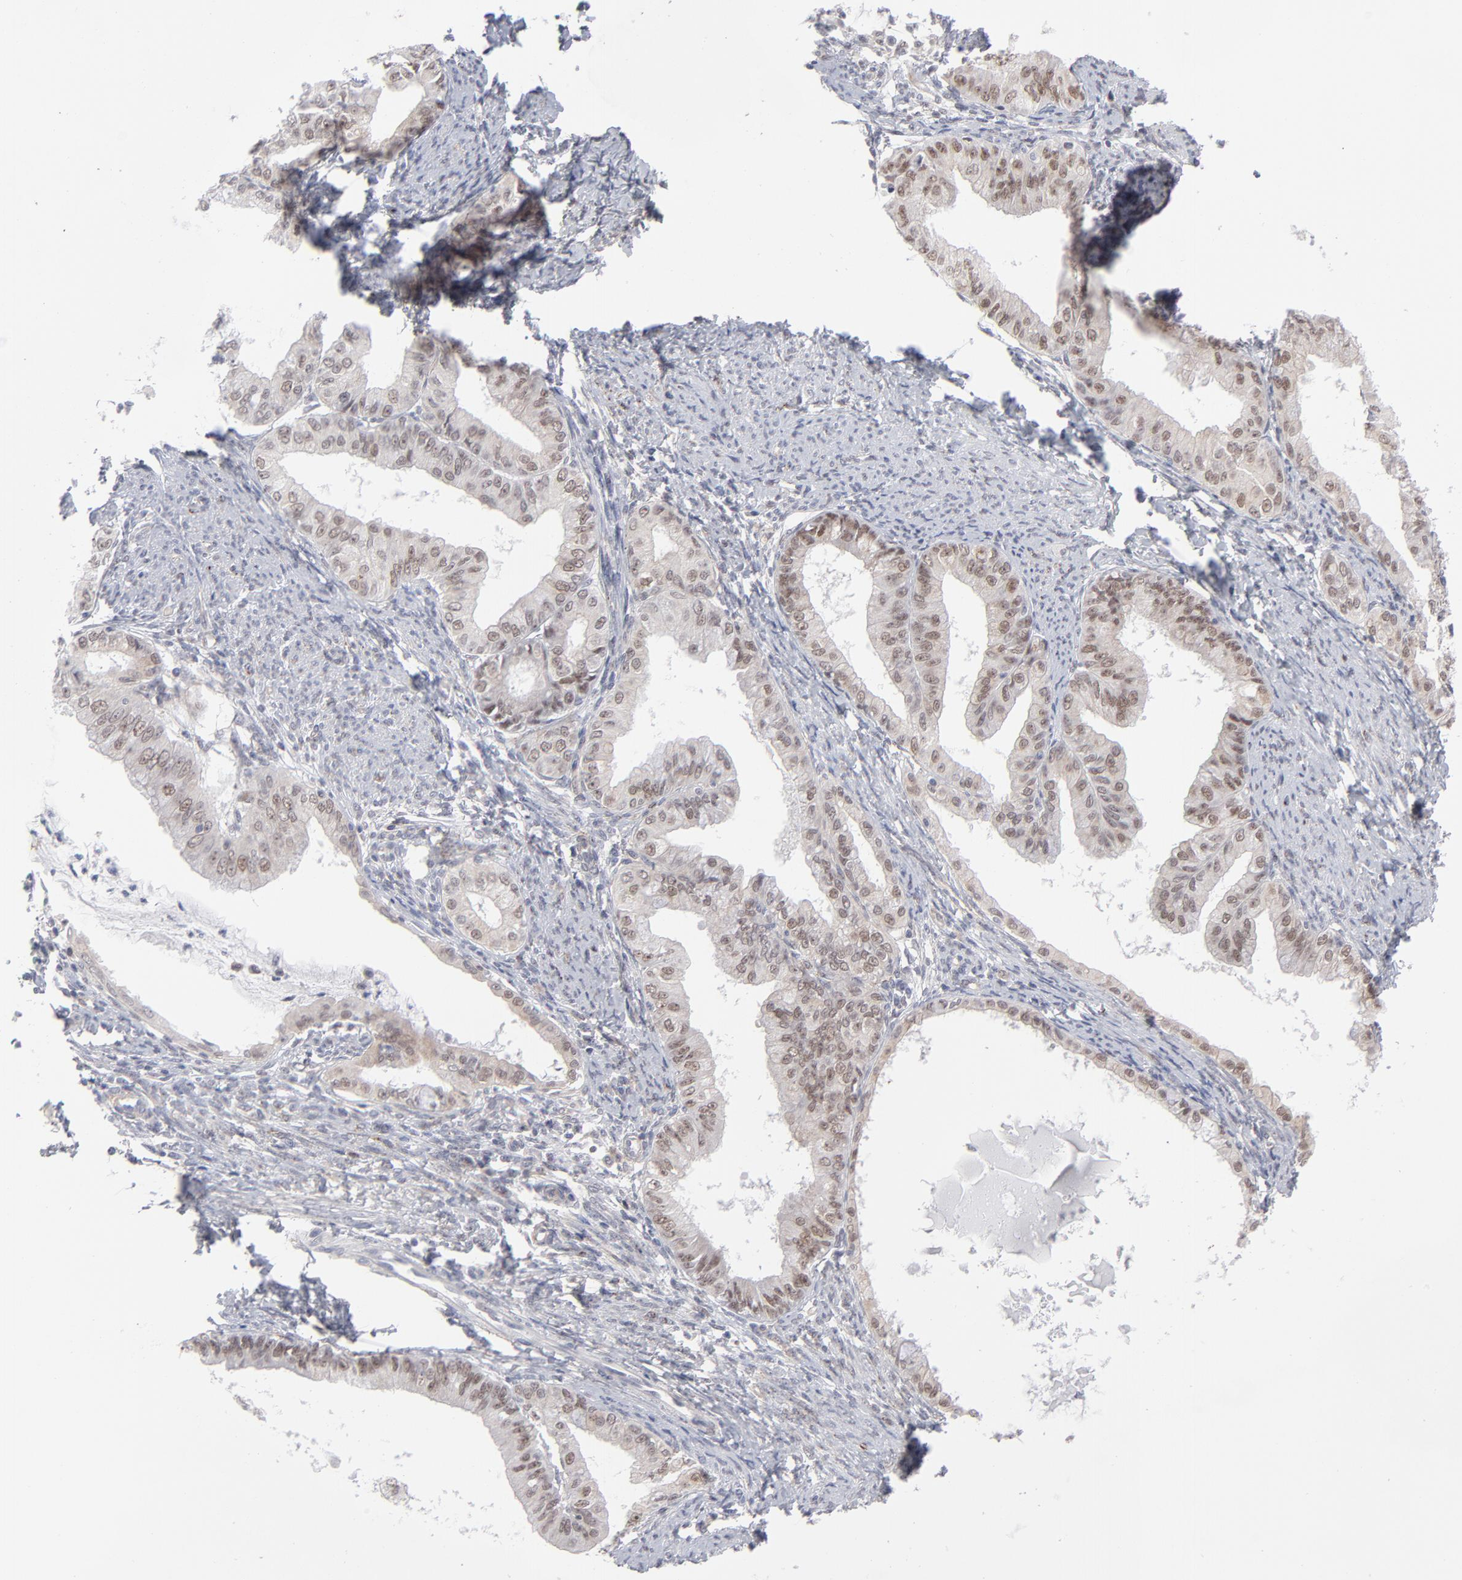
{"staining": {"intensity": "moderate", "quantity": ">75%", "location": "cytoplasmic/membranous,nuclear"}, "tissue": "endometrial cancer", "cell_type": "Tumor cells", "image_type": "cancer", "snomed": [{"axis": "morphology", "description": "Adenocarcinoma, NOS"}, {"axis": "topography", "description": "Endometrium"}], "caption": "Moderate cytoplasmic/membranous and nuclear protein expression is identified in approximately >75% of tumor cells in adenocarcinoma (endometrial).", "gene": "NBN", "patient": {"sex": "female", "age": 76}}